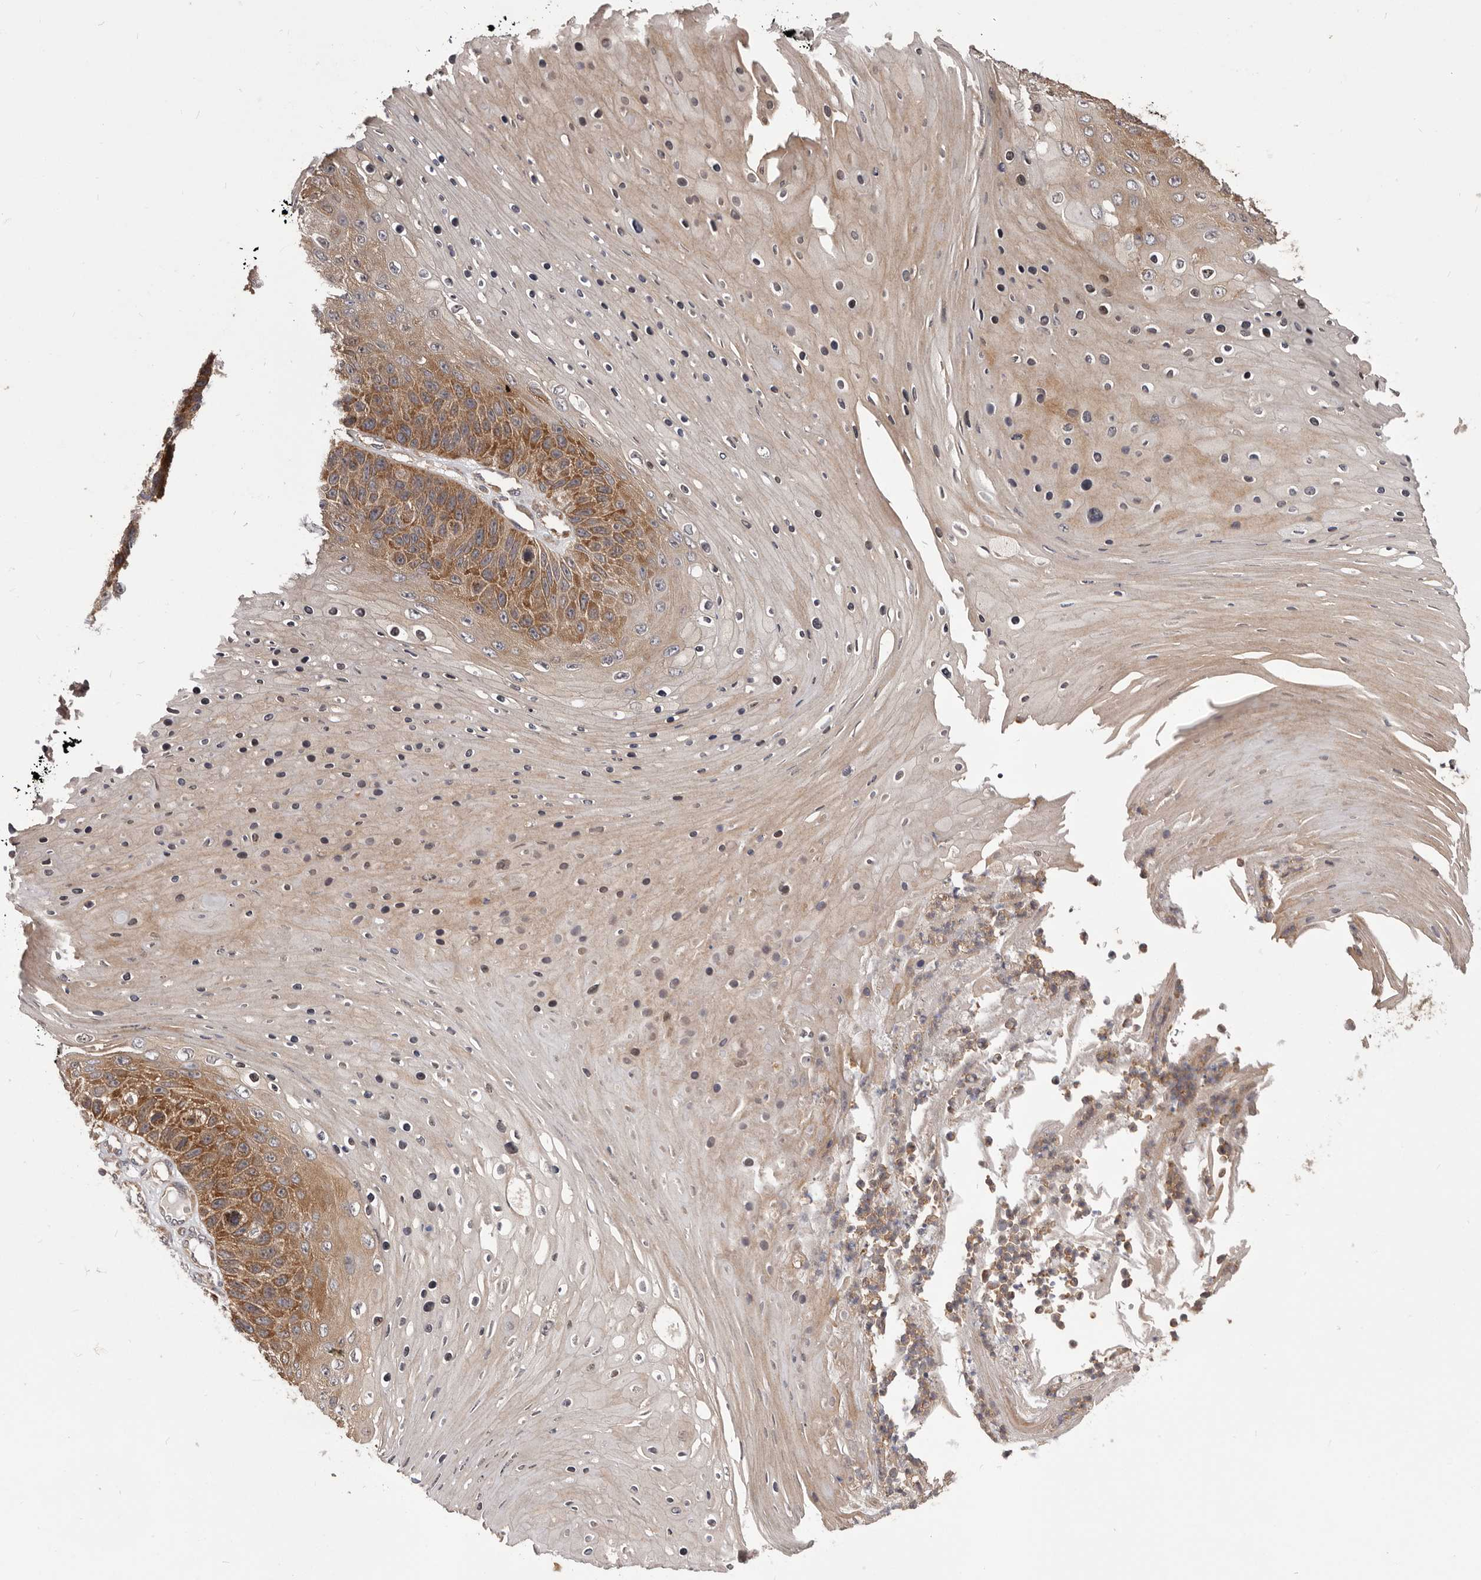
{"staining": {"intensity": "moderate", "quantity": "25%-75%", "location": "cytoplasmic/membranous"}, "tissue": "skin cancer", "cell_type": "Tumor cells", "image_type": "cancer", "snomed": [{"axis": "morphology", "description": "Squamous cell carcinoma, NOS"}, {"axis": "topography", "description": "Skin"}], "caption": "Immunohistochemical staining of human skin squamous cell carcinoma displays moderate cytoplasmic/membranous protein expression in about 25%-75% of tumor cells.", "gene": "HBS1L", "patient": {"sex": "female", "age": 88}}